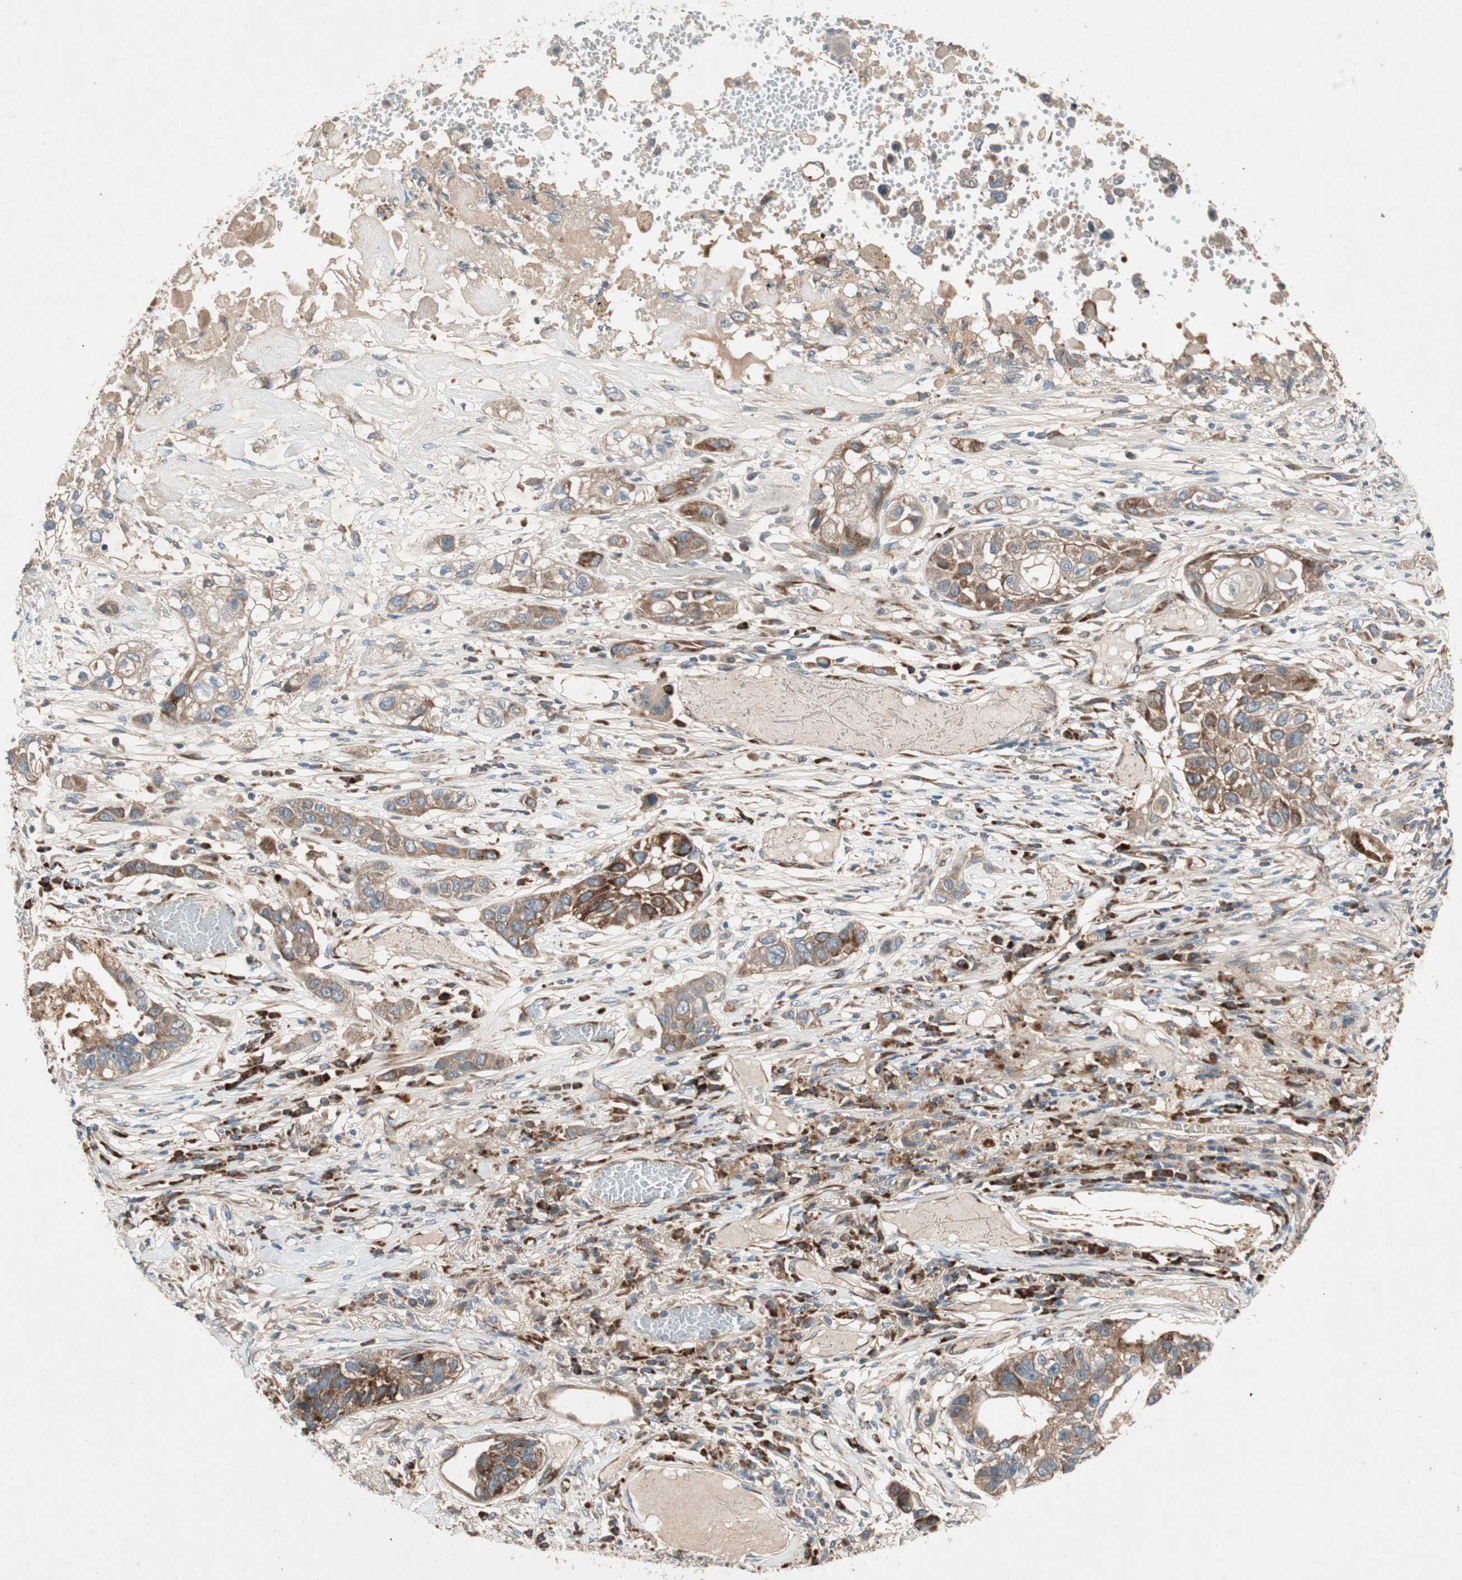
{"staining": {"intensity": "moderate", "quantity": ">75%", "location": "cytoplasmic/membranous"}, "tissue": "lung cancer", "cell_type": "Tumor cells", "image_type": "cancer", "snomed": [{"axis": "morphology", "description": "Squamous cell carcinoma, NOS"}, {"axis": "topography", "description": "Lung"}], "caption": "Immunohistochemistry (IHC) of human lung cancer (squamous cell carcinoma) displays medium levels of moderate cytoplasmic/membranous positivity in about >75% of tumor cells.", "gene": "APOO", "patient": {"sex": "male", "age": 71}}